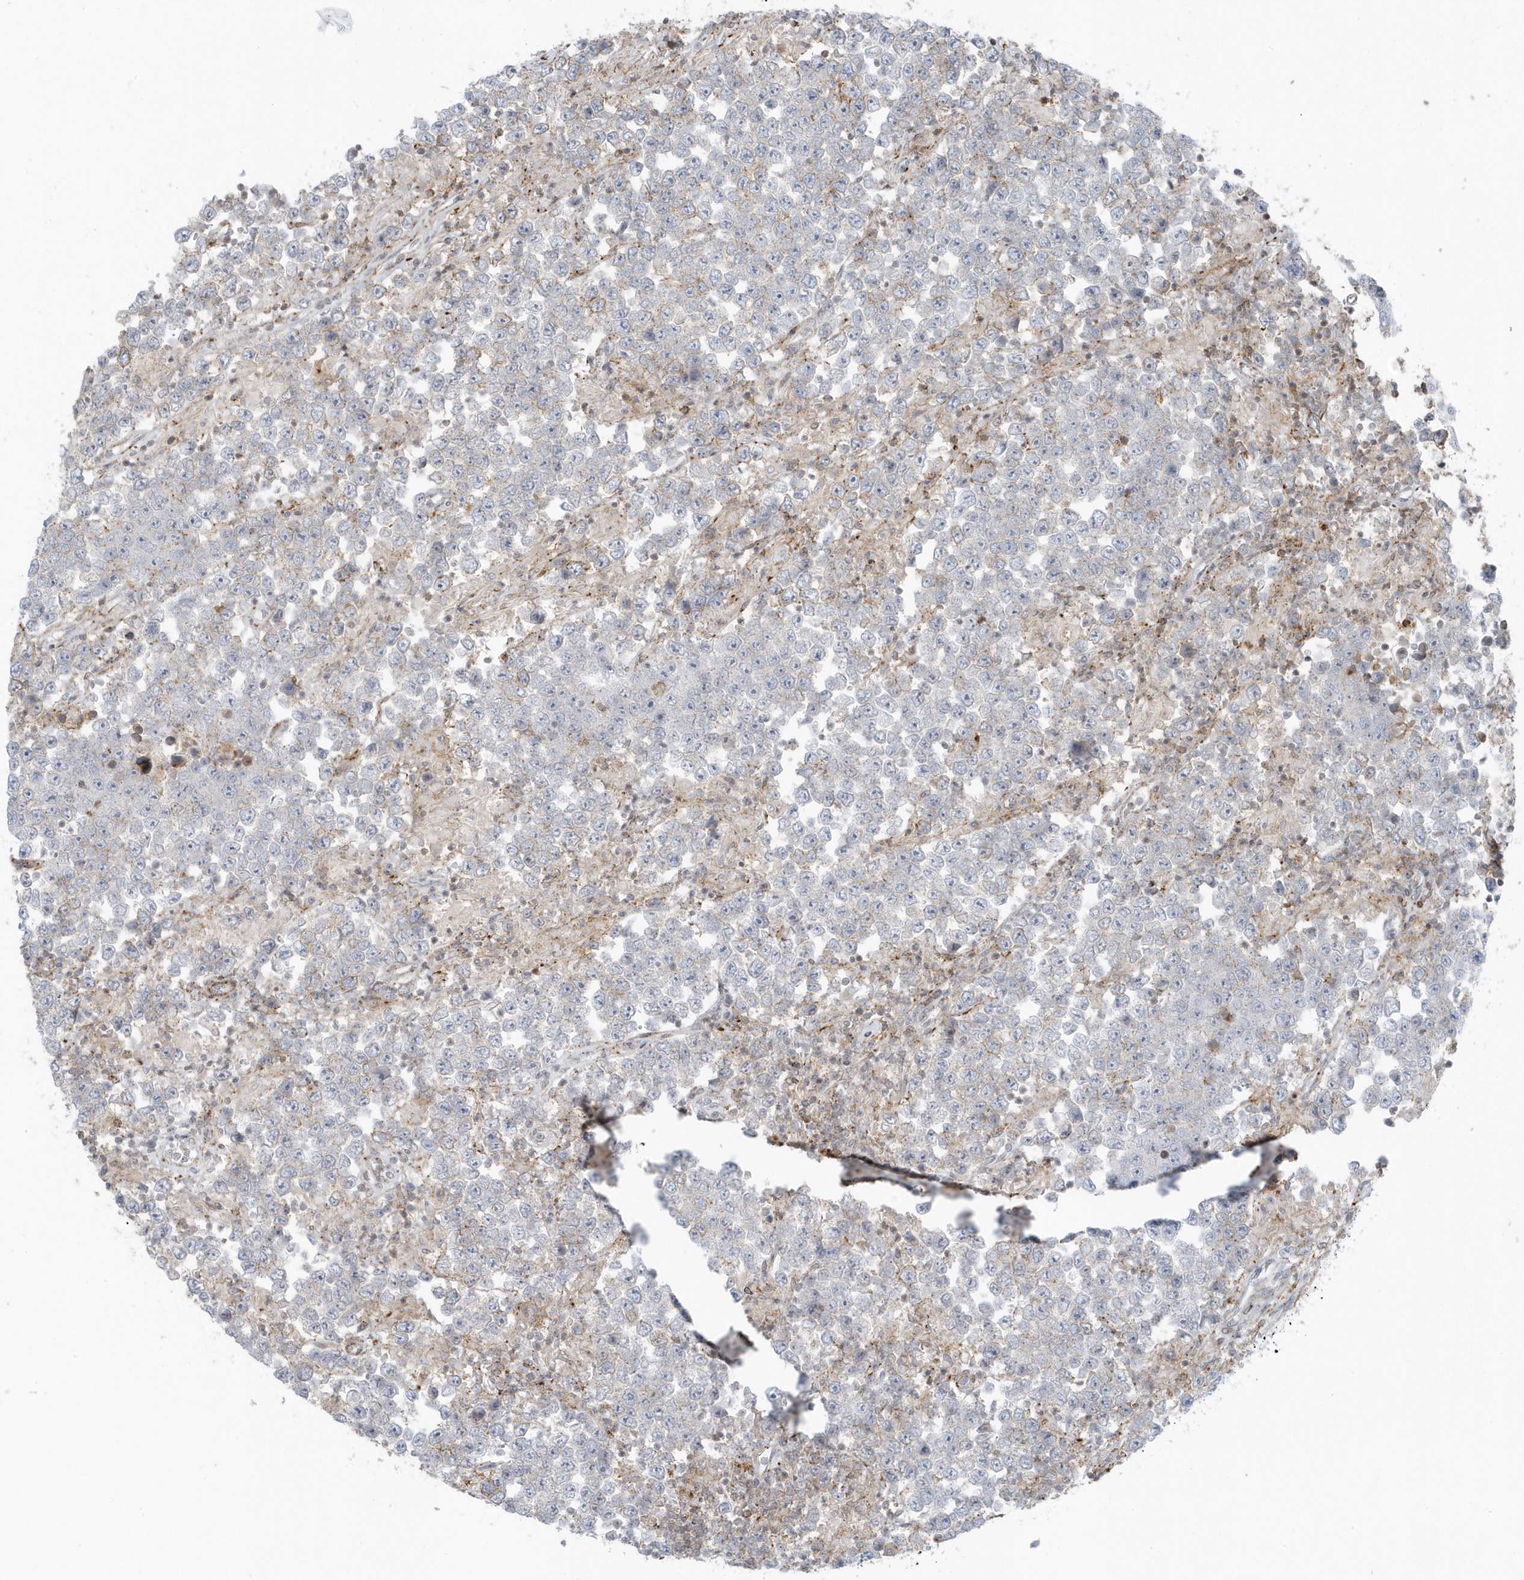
{"staining": {"intensity": "negative", "quantity": "none", "location": "none"}, "tissue": "testis cancer", "cell_type": "Tumor cells", "image_type": "cancer", "snomed": [{"axis": "morphology", "description": "Normal tissue, NOS"}, {"axis": "morphology", "description": "Urothelial carcinoma, High grade"}, {"axis": "morphology", "description": "Seminoma, NOS"}, {"axis": "morphology", "description": "Carcinoma, Embryonal, NOS"}, {"axis": "topography", "description": "Urinary bladder"}, {"axis": "topography", "description": "Testis"}], "caption": "This histopathology image is of seminoma (testis) stained with immunohistochemistry to label a protein in brown with the nuclei are counter-stained blue. There is no expression in tumor cells.", "gene": "CACNB2", "patient": {"sex": "male", "age": 41}}